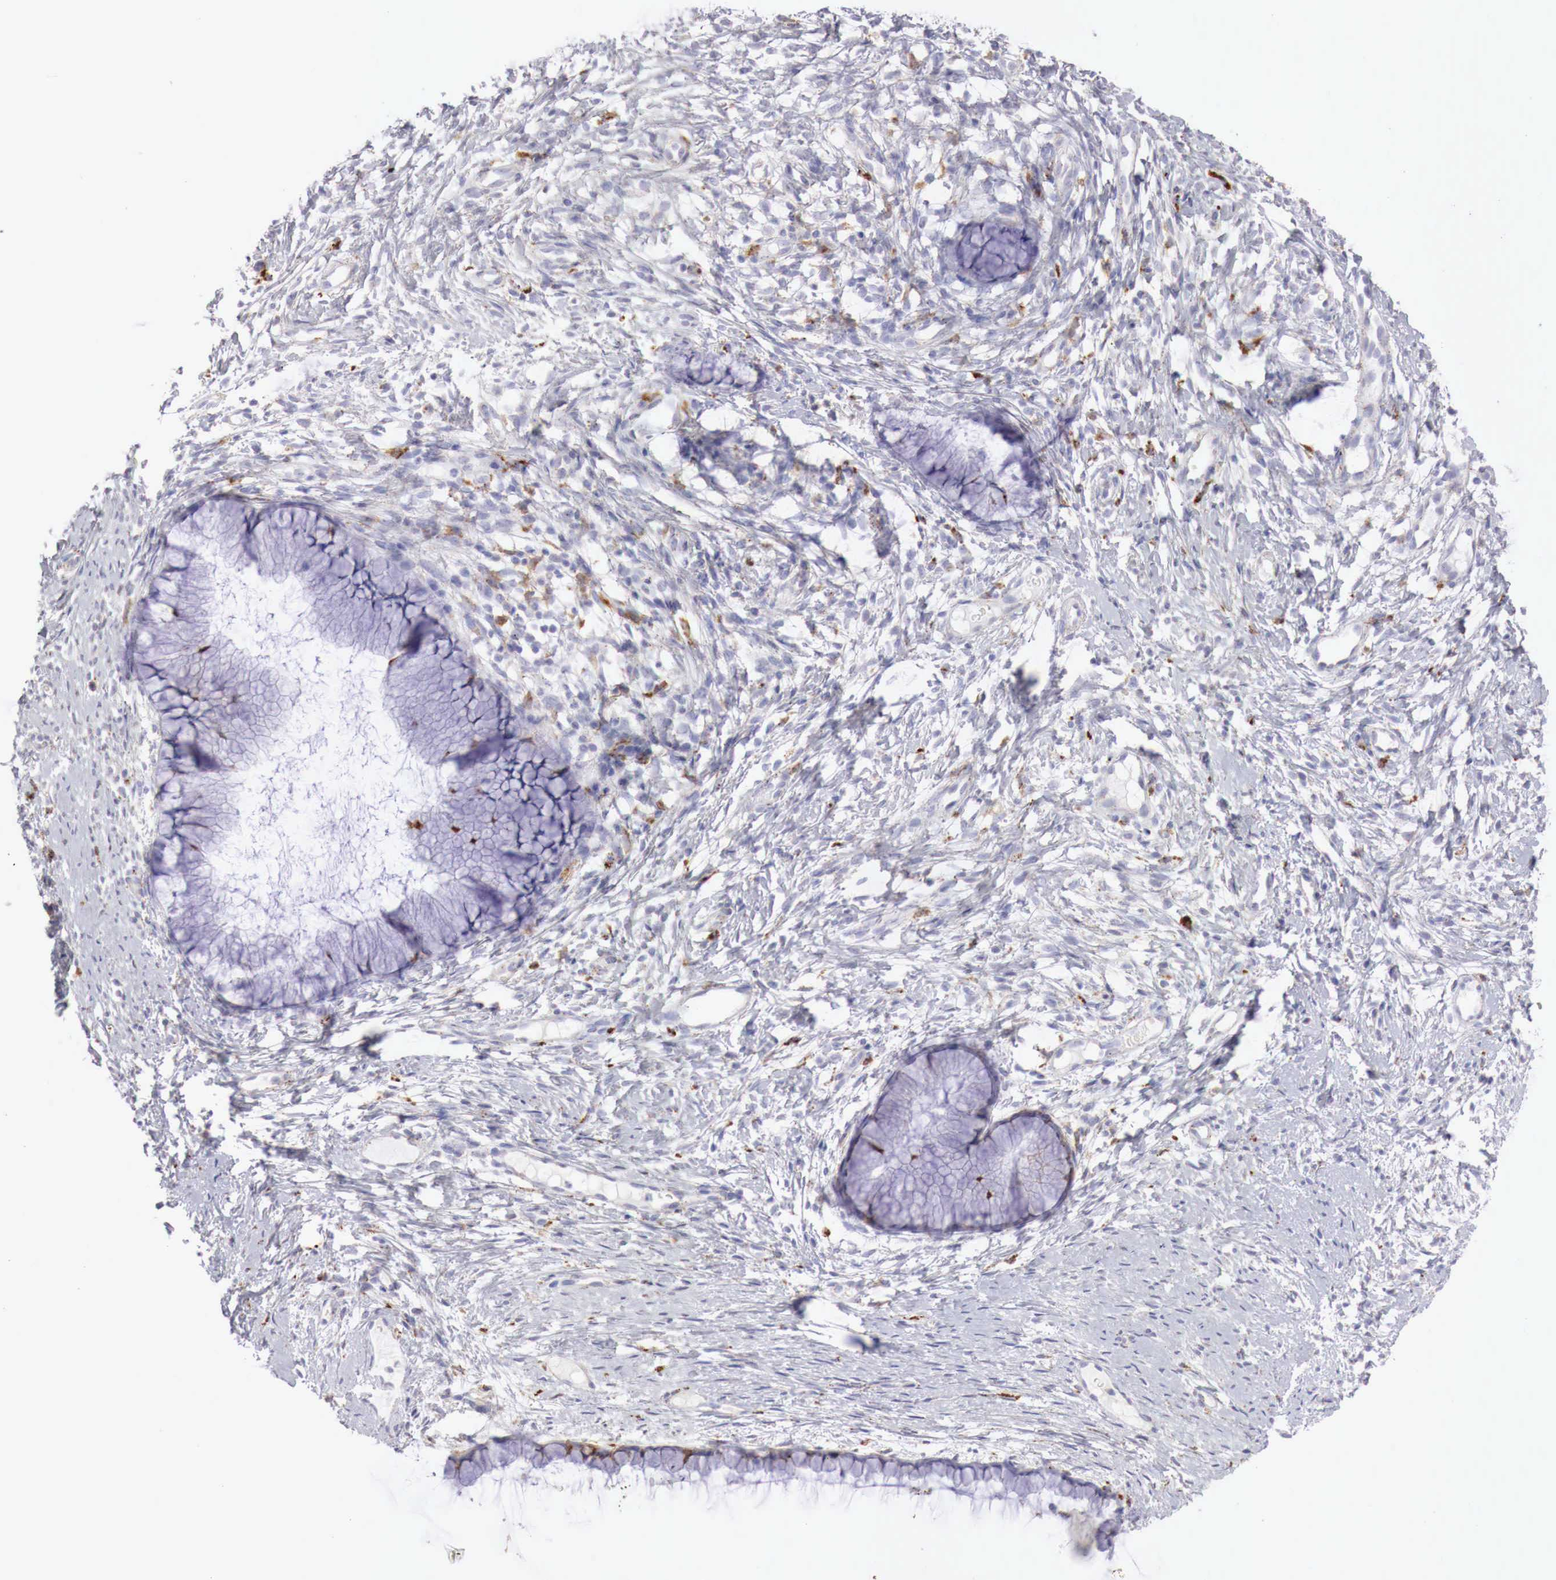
{"staining": {"intensity": "weak", "quantity": "<25%", "location": "cytoplasmic/membranous"}, "tissue": "cervix", "cell_type": "Glandular cells", "image_type": "normal", "snomed": [{"axis": "morphology", "description": "Normal tissue, NOS"}, {"axis": "topography", "description": "Cervix"}], "caption": "Cervix stained for a protein using immunohistochemistry displays no staining glandular cells.", "gene": "GLA", "patient": {"sex": "female", "age": 82}}